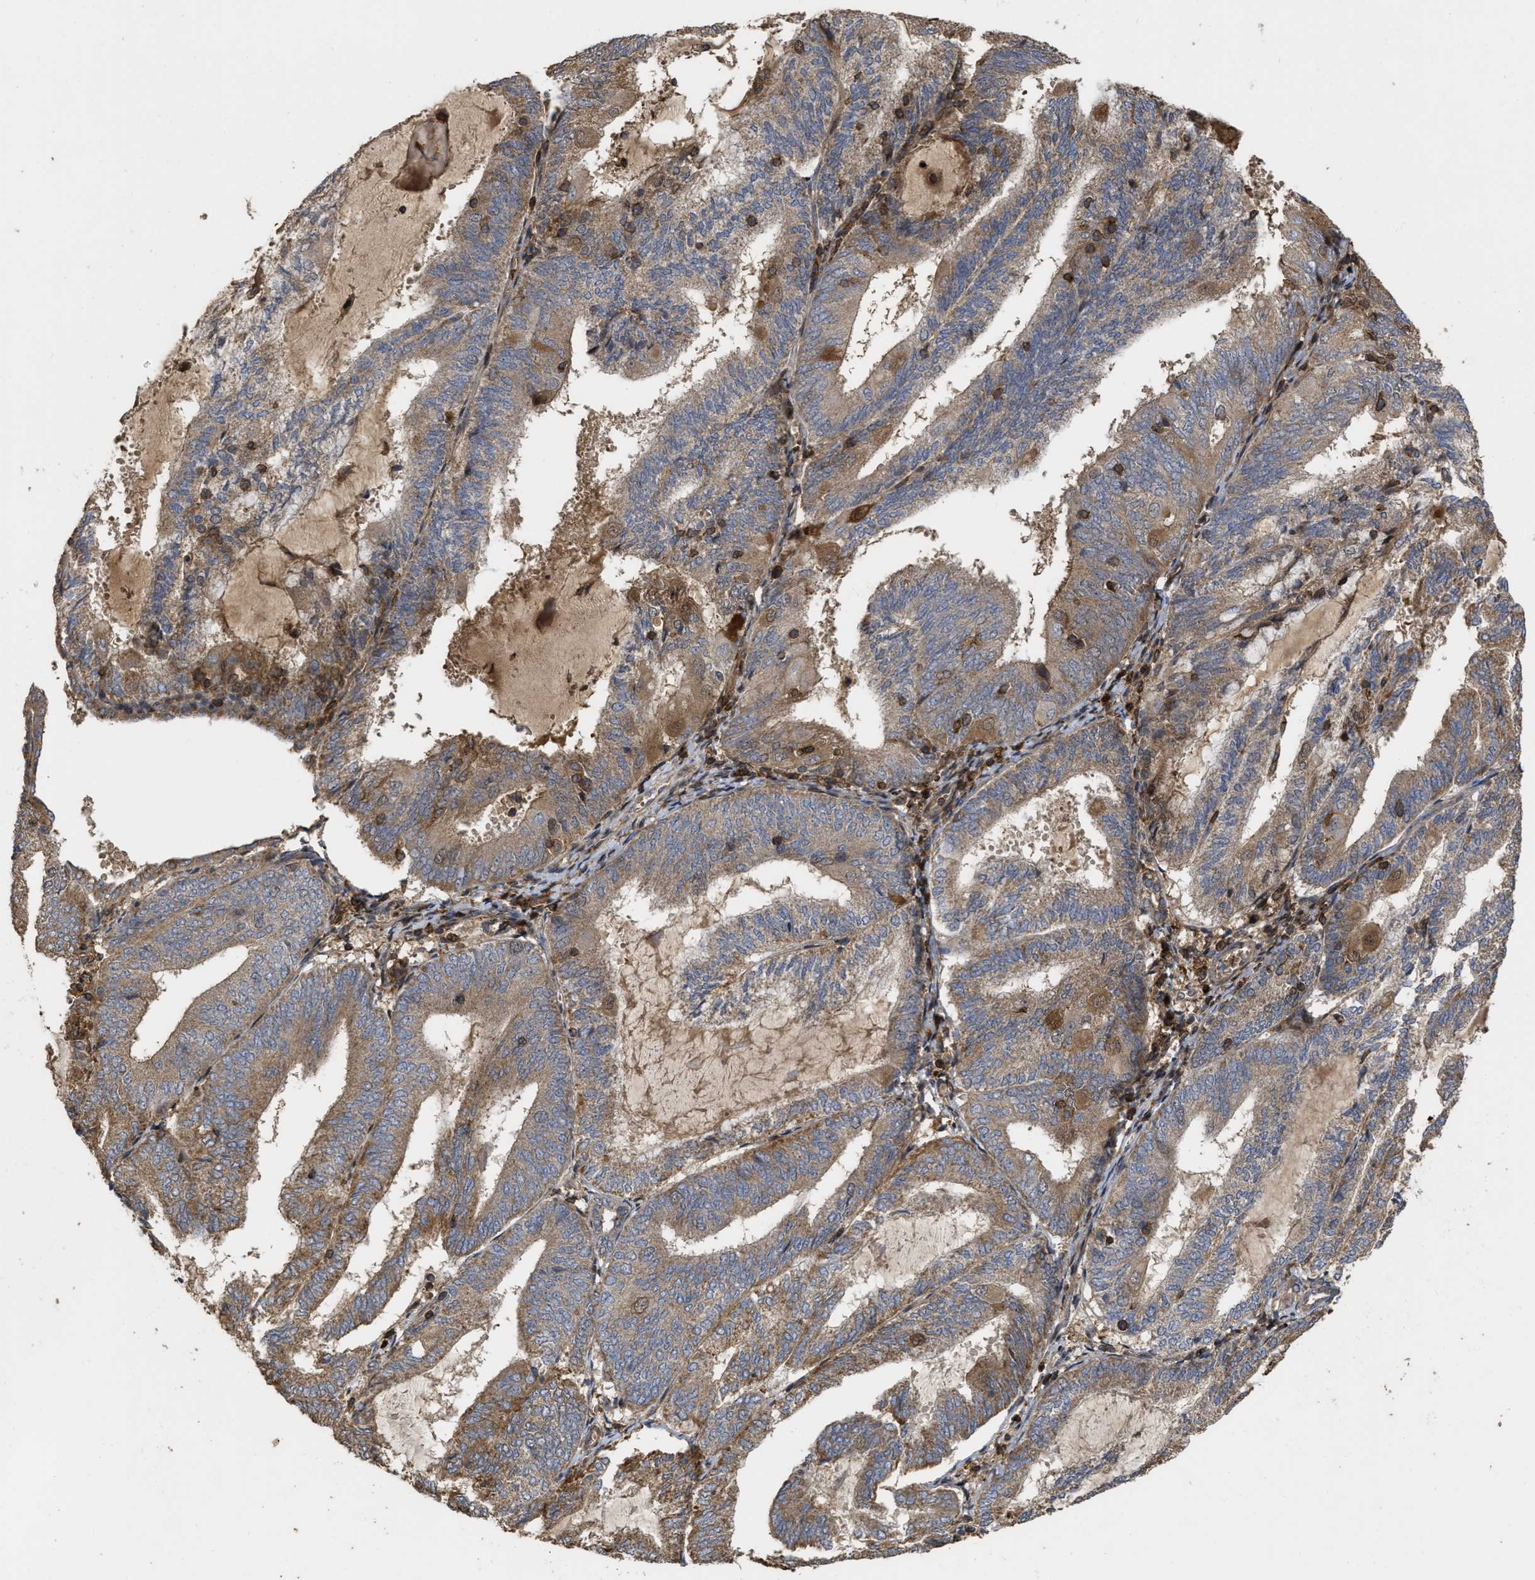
{"staining": {"intensity": "weak", "quantity": ">75%", "location": "cytoplasmic/membranous"}, "tissue": "endometrial cancer", "cell_type": "Tumor cells", "image_type": "cancer", "snomed": [{"axis": "morphology", "description": "Adenocarcinoma, NOS"}, {"axis": "topography", "description": "Endometrium"}], "caption": "The photomicrograph reveals a brown stain indicating the presence of a protein in the cytoplasmic/membranous of tumor cells in adenocarcinoma (endometrial).", "gene": "CBR3", "patient": {"sex": "female", "age": 81}}